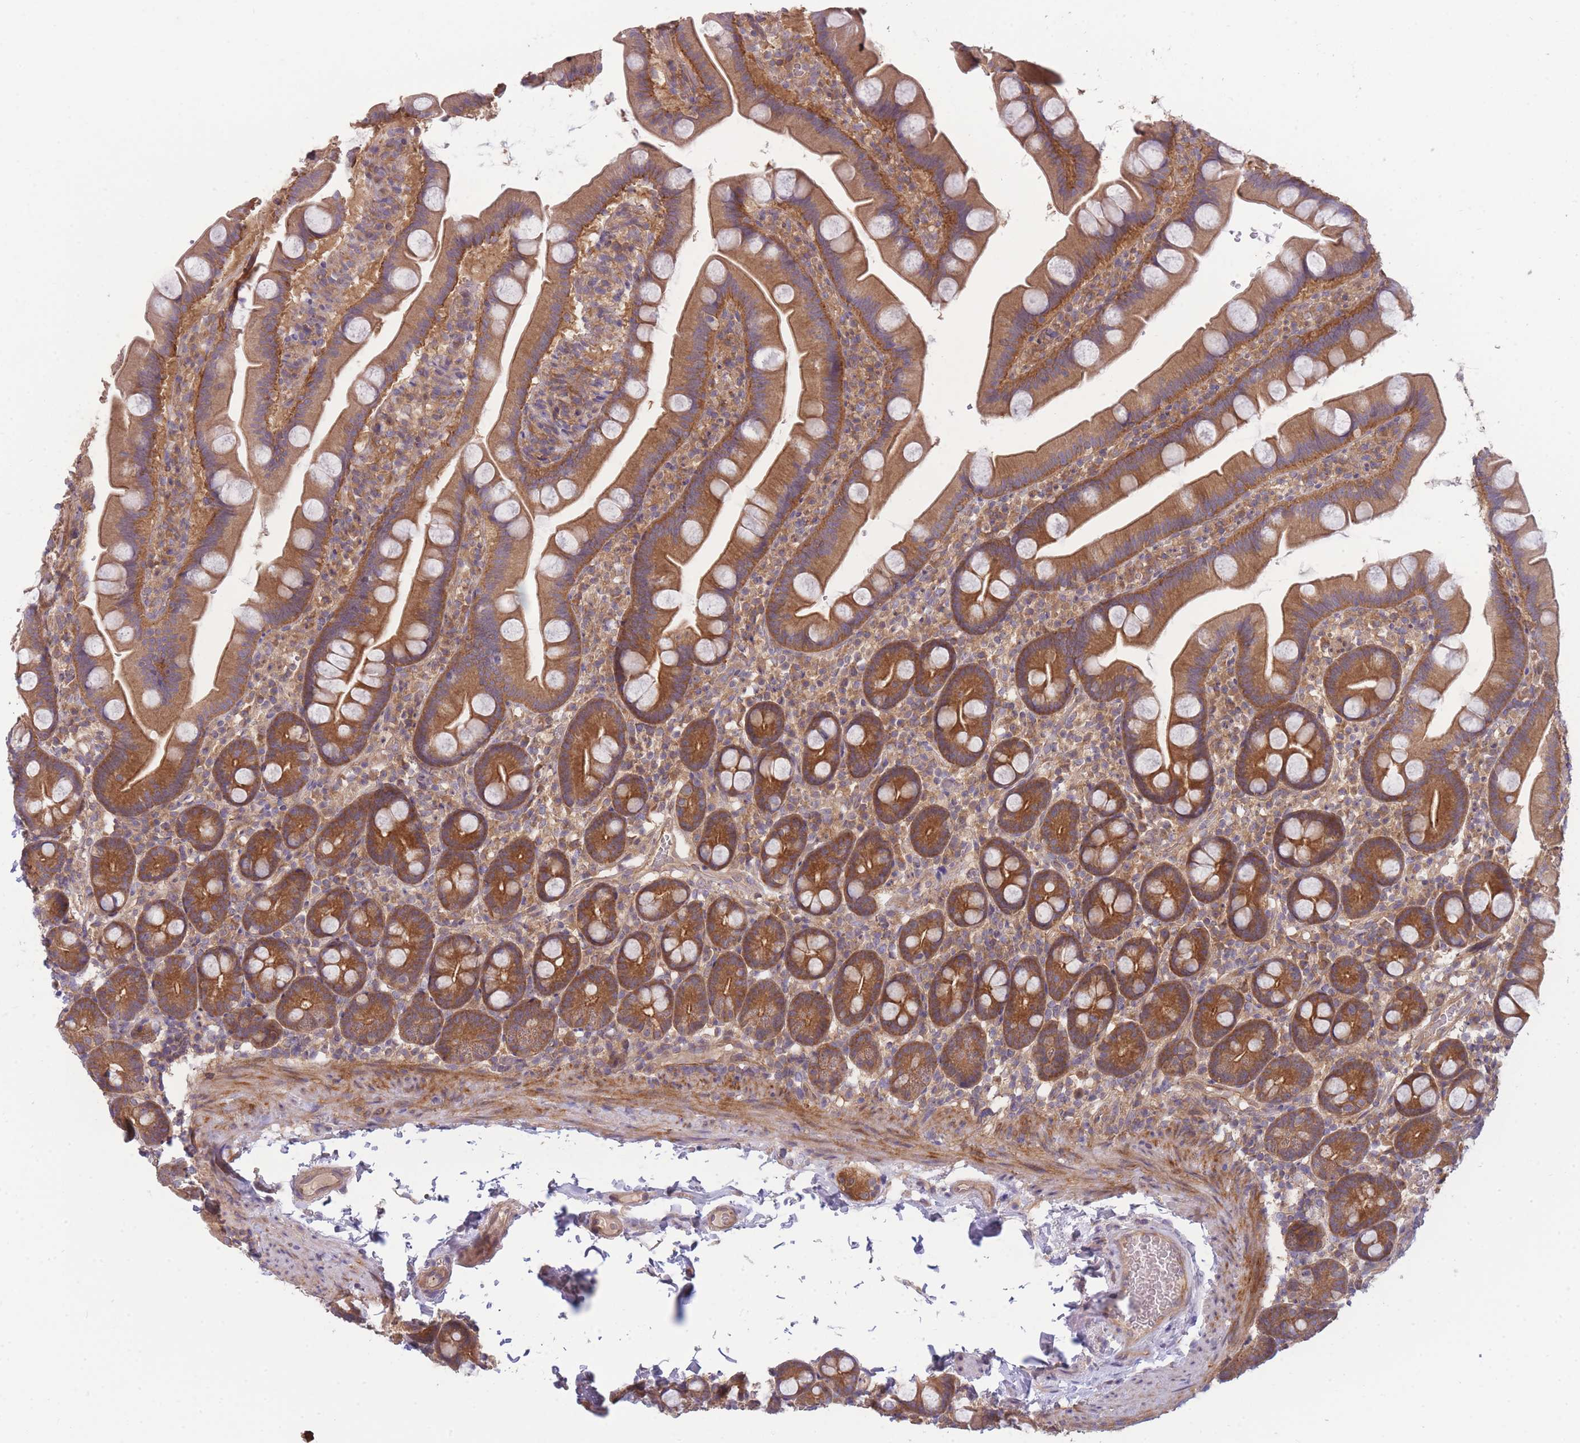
{"staining": {"intensity": "moderate", "quantity": ">75%", "location": "cytoplasmic/membranous"}, "tissue": "small intestine", "cell_type": "Glandular cells", "image_type": "normal", "snomed": [{"axis": "morphology", "description": "Normal tissue, NOS"}, {"axis": "topography", "description": "Small intestine"}], "caption": "Immunohistochemical staining of unremarkable small intestine displays moderate cytoplasmic/membranous protein staining in about >75% of glandular cells.", "gene": "PFDN6", "patient": {"sex": "female", "age": 68}}